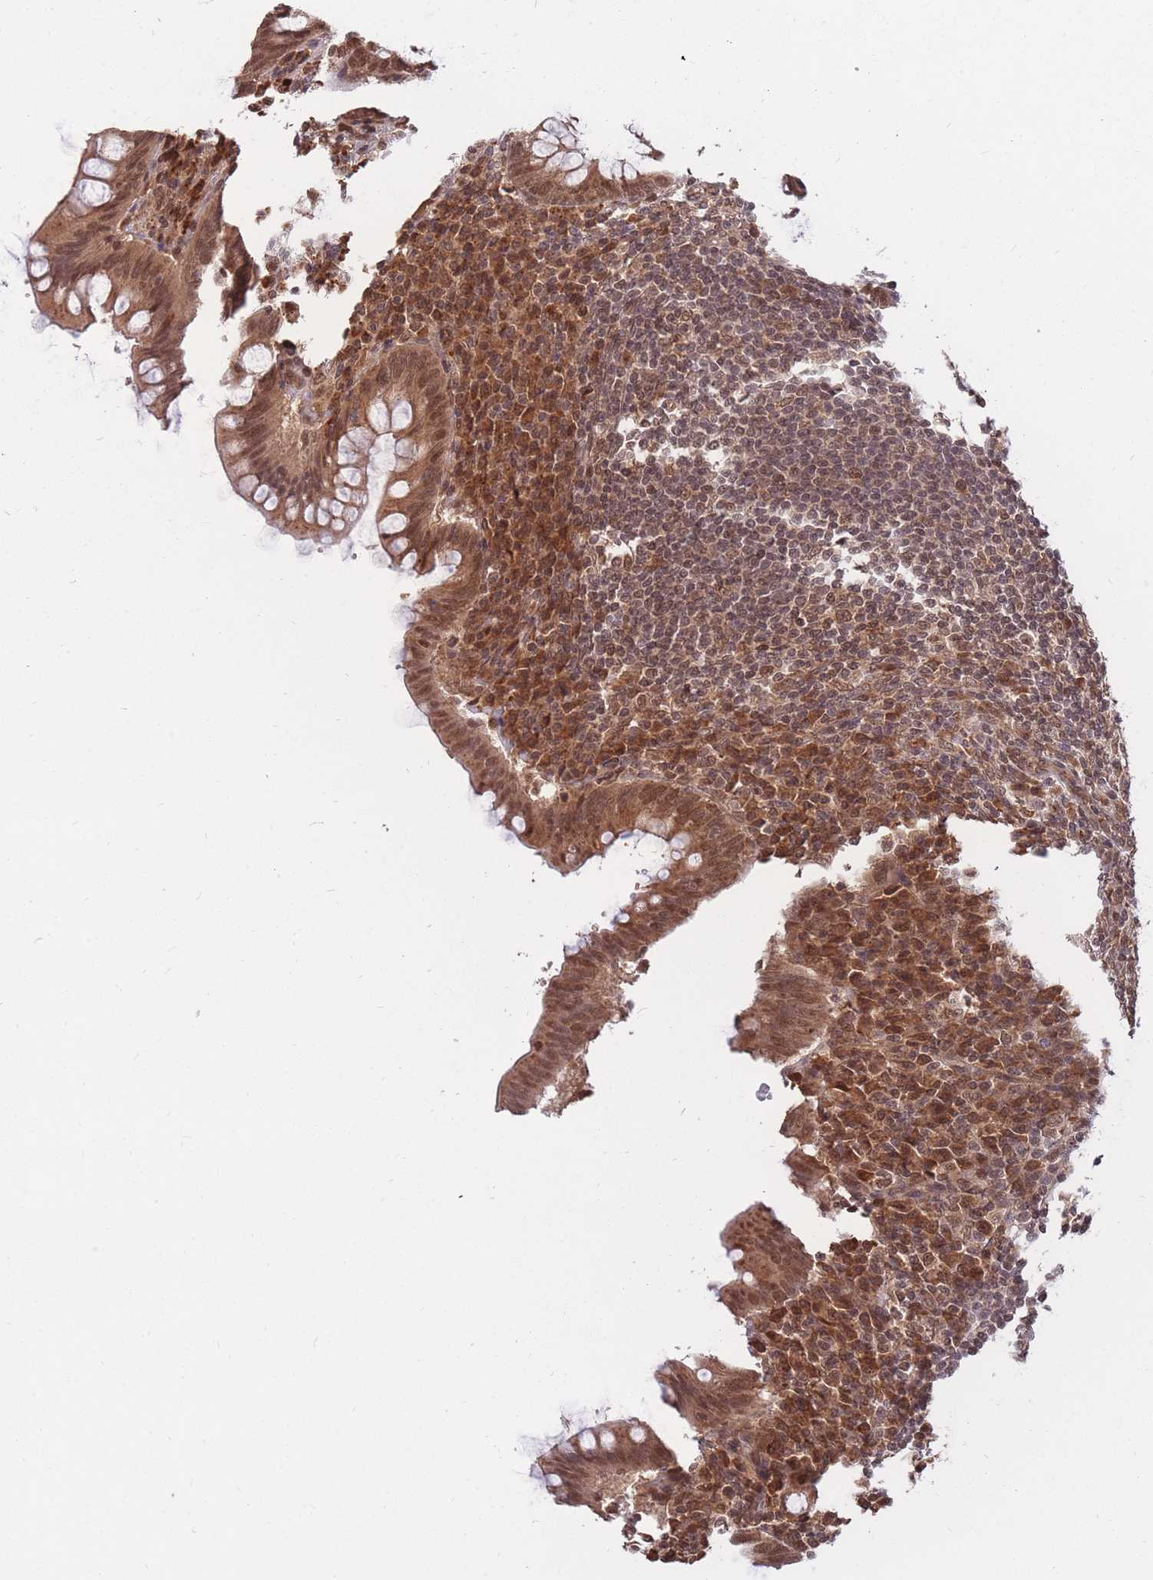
{"staining": {"intensity": "moderate", "quantity": ">75%", "location": "cytoplasmic/membranous,nuclear"}, "tissue": "appendix", "cell_type": "Glandular cells", "image_type": "normal", "snomed": [{"axis": "morphology", "description": "Normal tissue, NOS"}, {"axis": "topography", "description": "Appendix"}], "caption": "This photomicrograph shows IHC staining of benign appendix, with medium moderate cytoplasmic/membranous,nuclear positivity in approximately >75% of glandular cells.", "gene": "SRA1", "patient": {"sex": "female", "age": 33}}